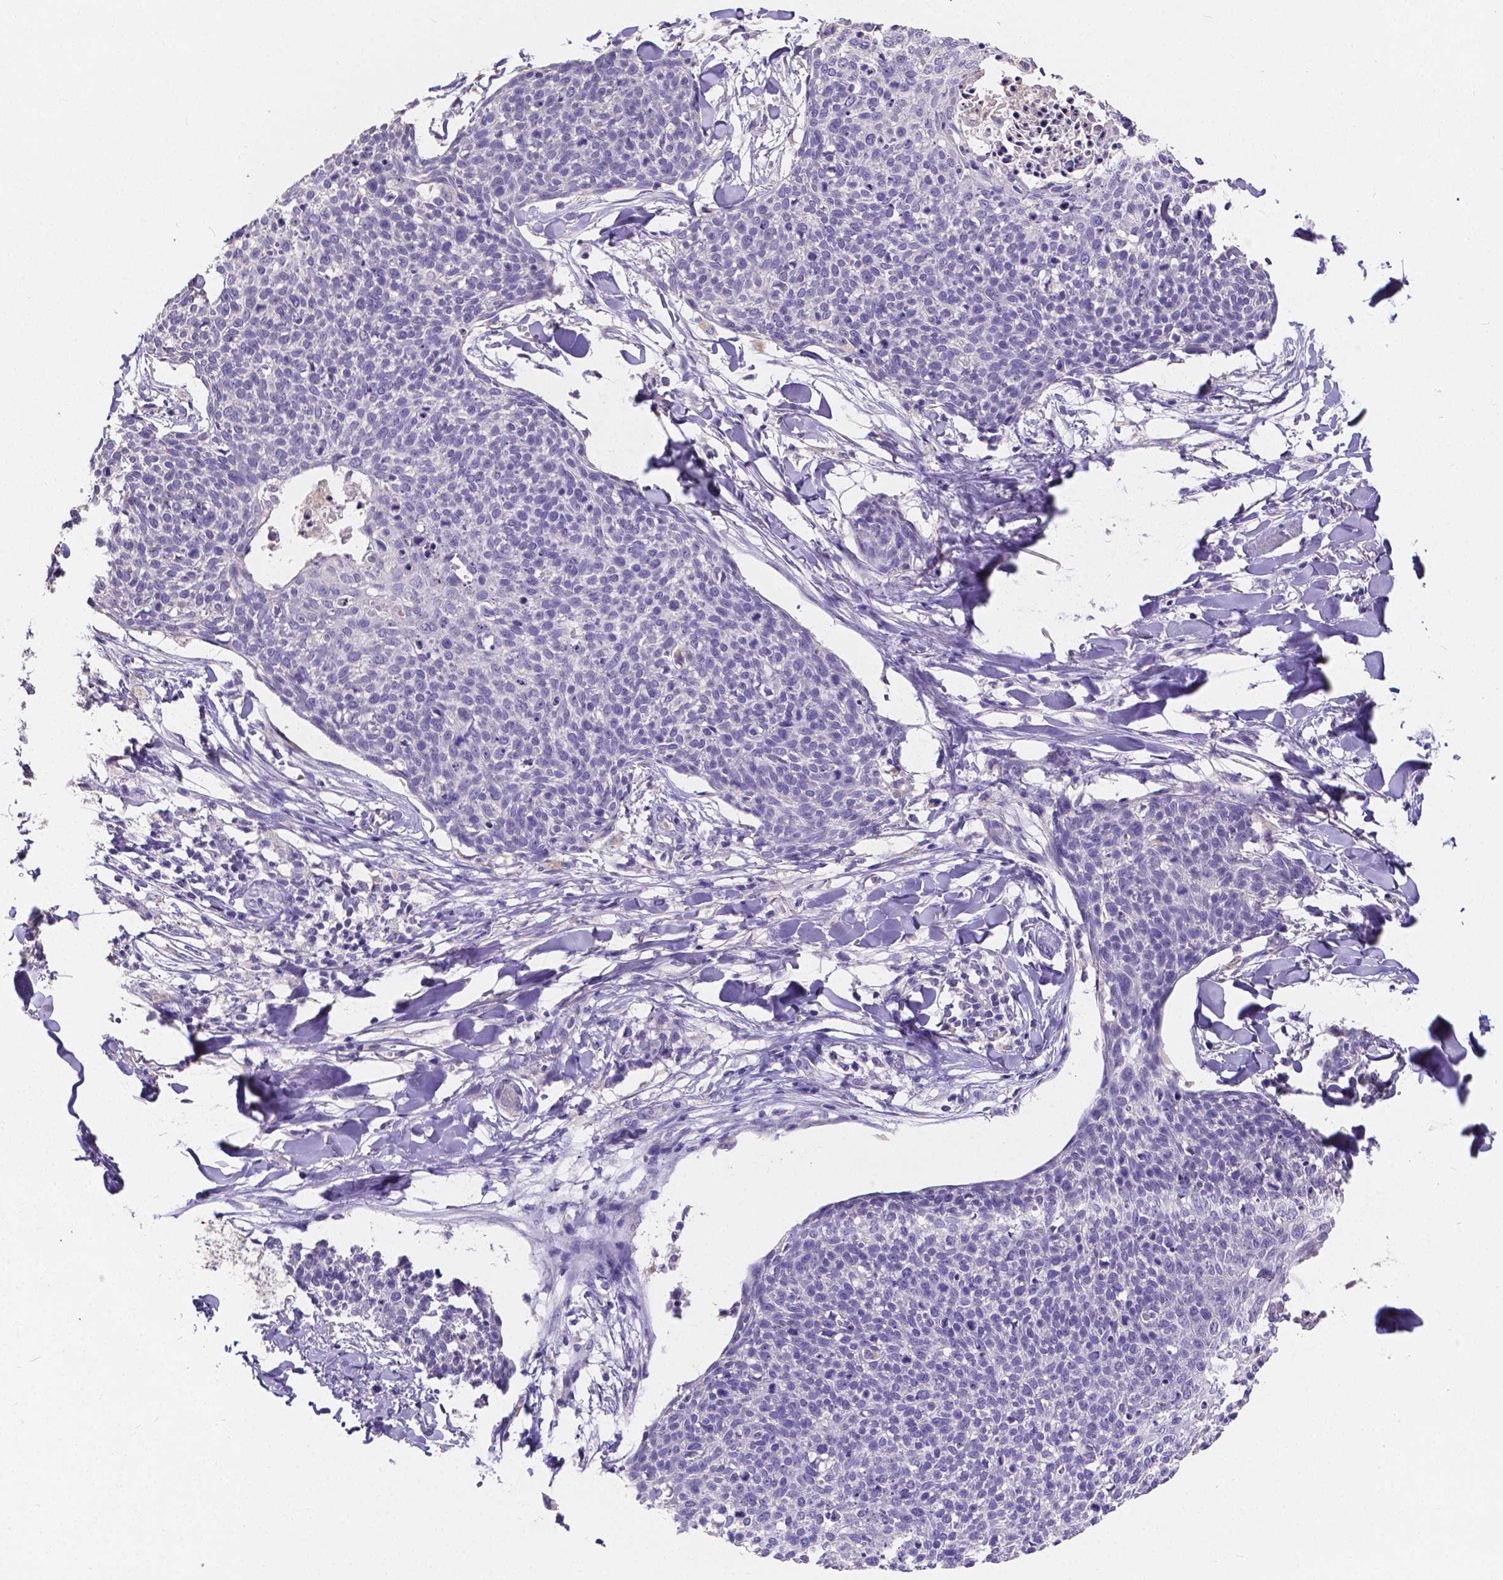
{"staining": {"intensity": "negative", "quantity": "none", "location": "none"}, "tissue": "skin cancer", "cell_type": "Tumor cells", "image_type": "cancer", "snomed": [{"axis": "morphology", "description": "Squamous cell carcinoma, NOS"}, {"axis": "topography", "description": "Skin"}, {"axis": "topography", "description": "Vulva"}], "caption": "An image of skin squamous cell carcinoma stained for a protein demonstrates no brown staining in tumor cells.", "gene": "ATP6V1D", "patient": {"sex": "female", "age": 75}}